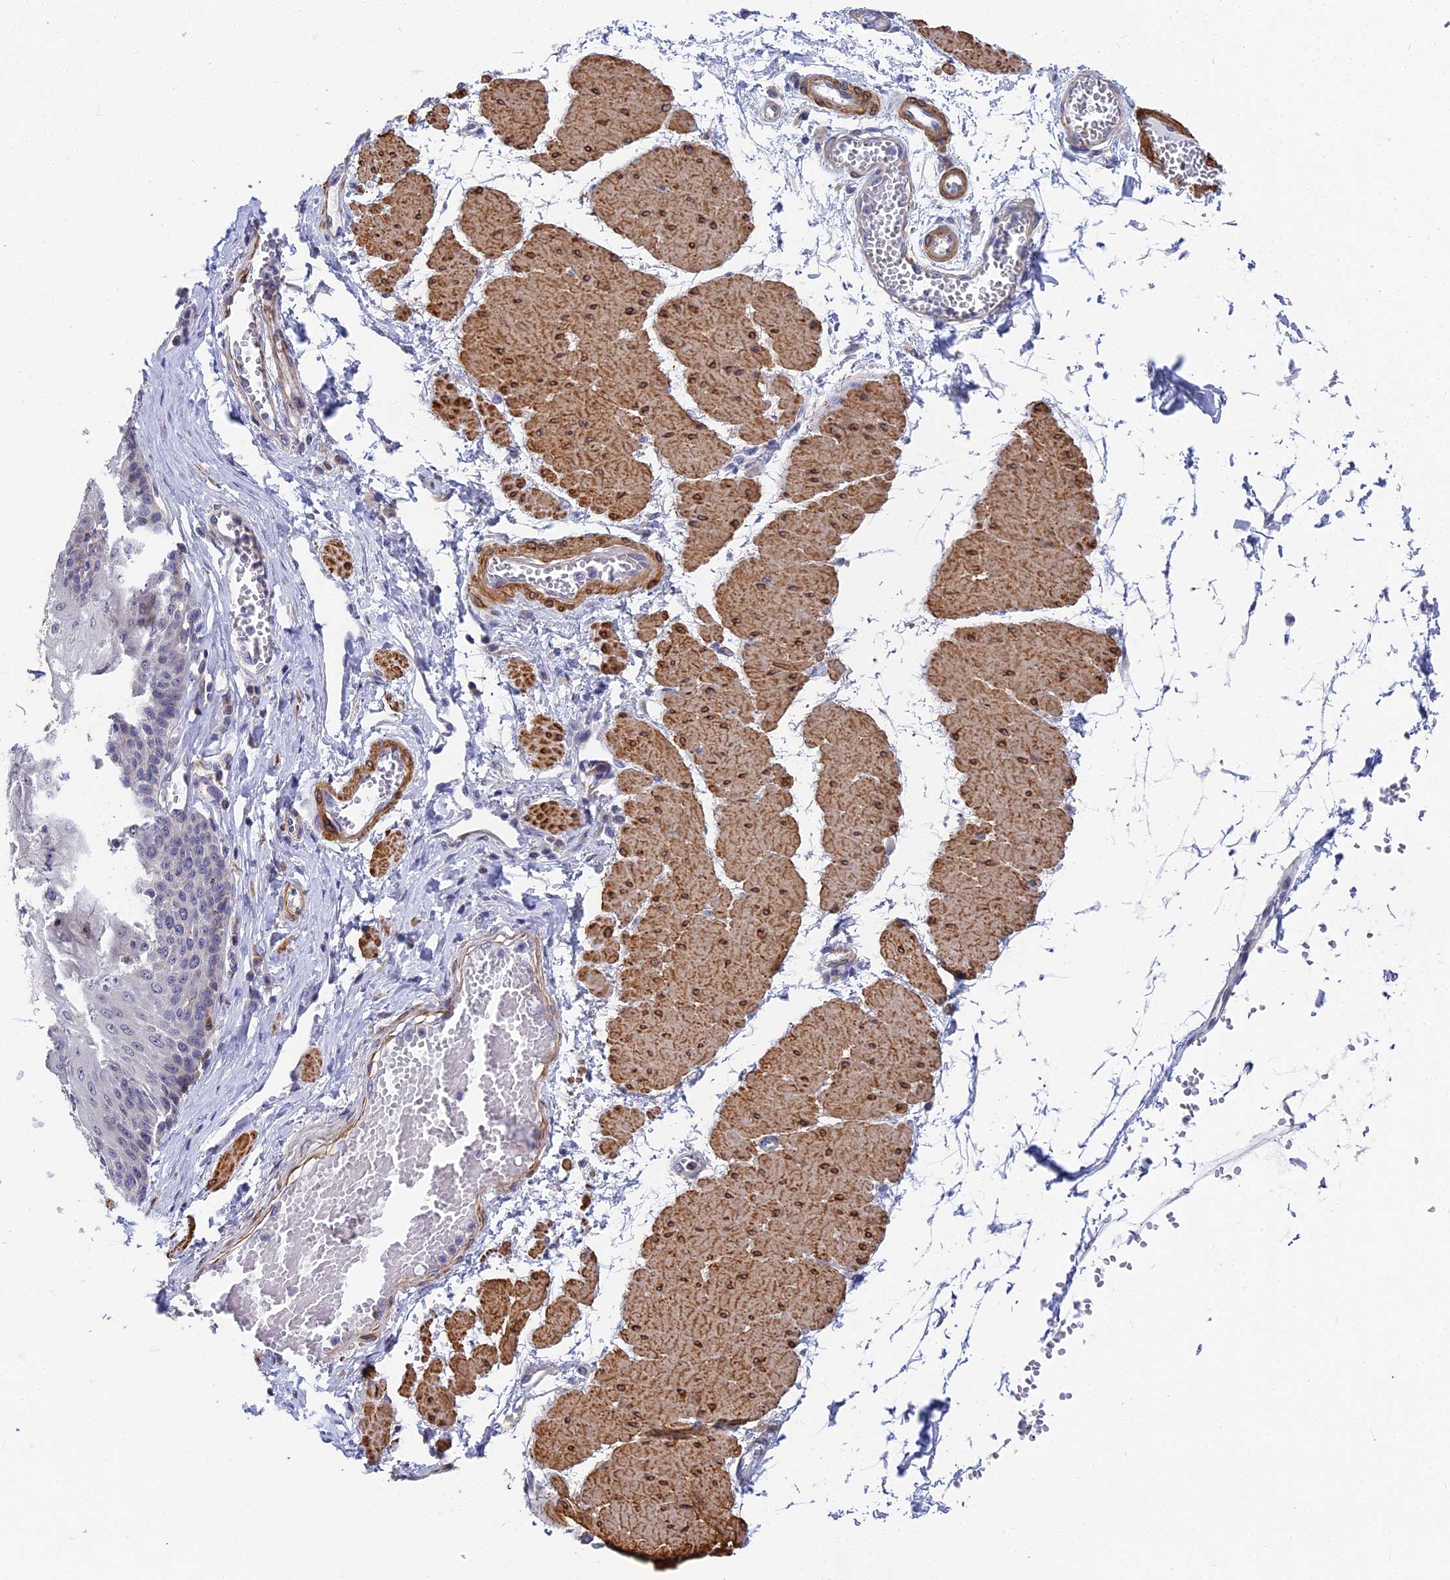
{"staining": {"intensity": "moderate", "quantity": "<25%", "location": "cytoplasmic/membranous"}, "tissue": "esophagus", "cell_type": "Squamous epithelial cells", "image_type": "normal", "snomed": [{"axis": "morphology", "description": "Normal tissue, NOS"}, {"axis": "topography", "description": "Esophagus"}], "caption": "Unremarkable esophagus demonstrates moderate cytoplasmic/membranous staining in about <25% of squamous epithelial cells Using DAB (3,3'-diaminobenzidine) (brown) and hematoxylin (blue) stains, captured at high magnification using brightfield microscopy..", "gene": "CCDC113", "patient": {"sex": "male", "age": 60}}